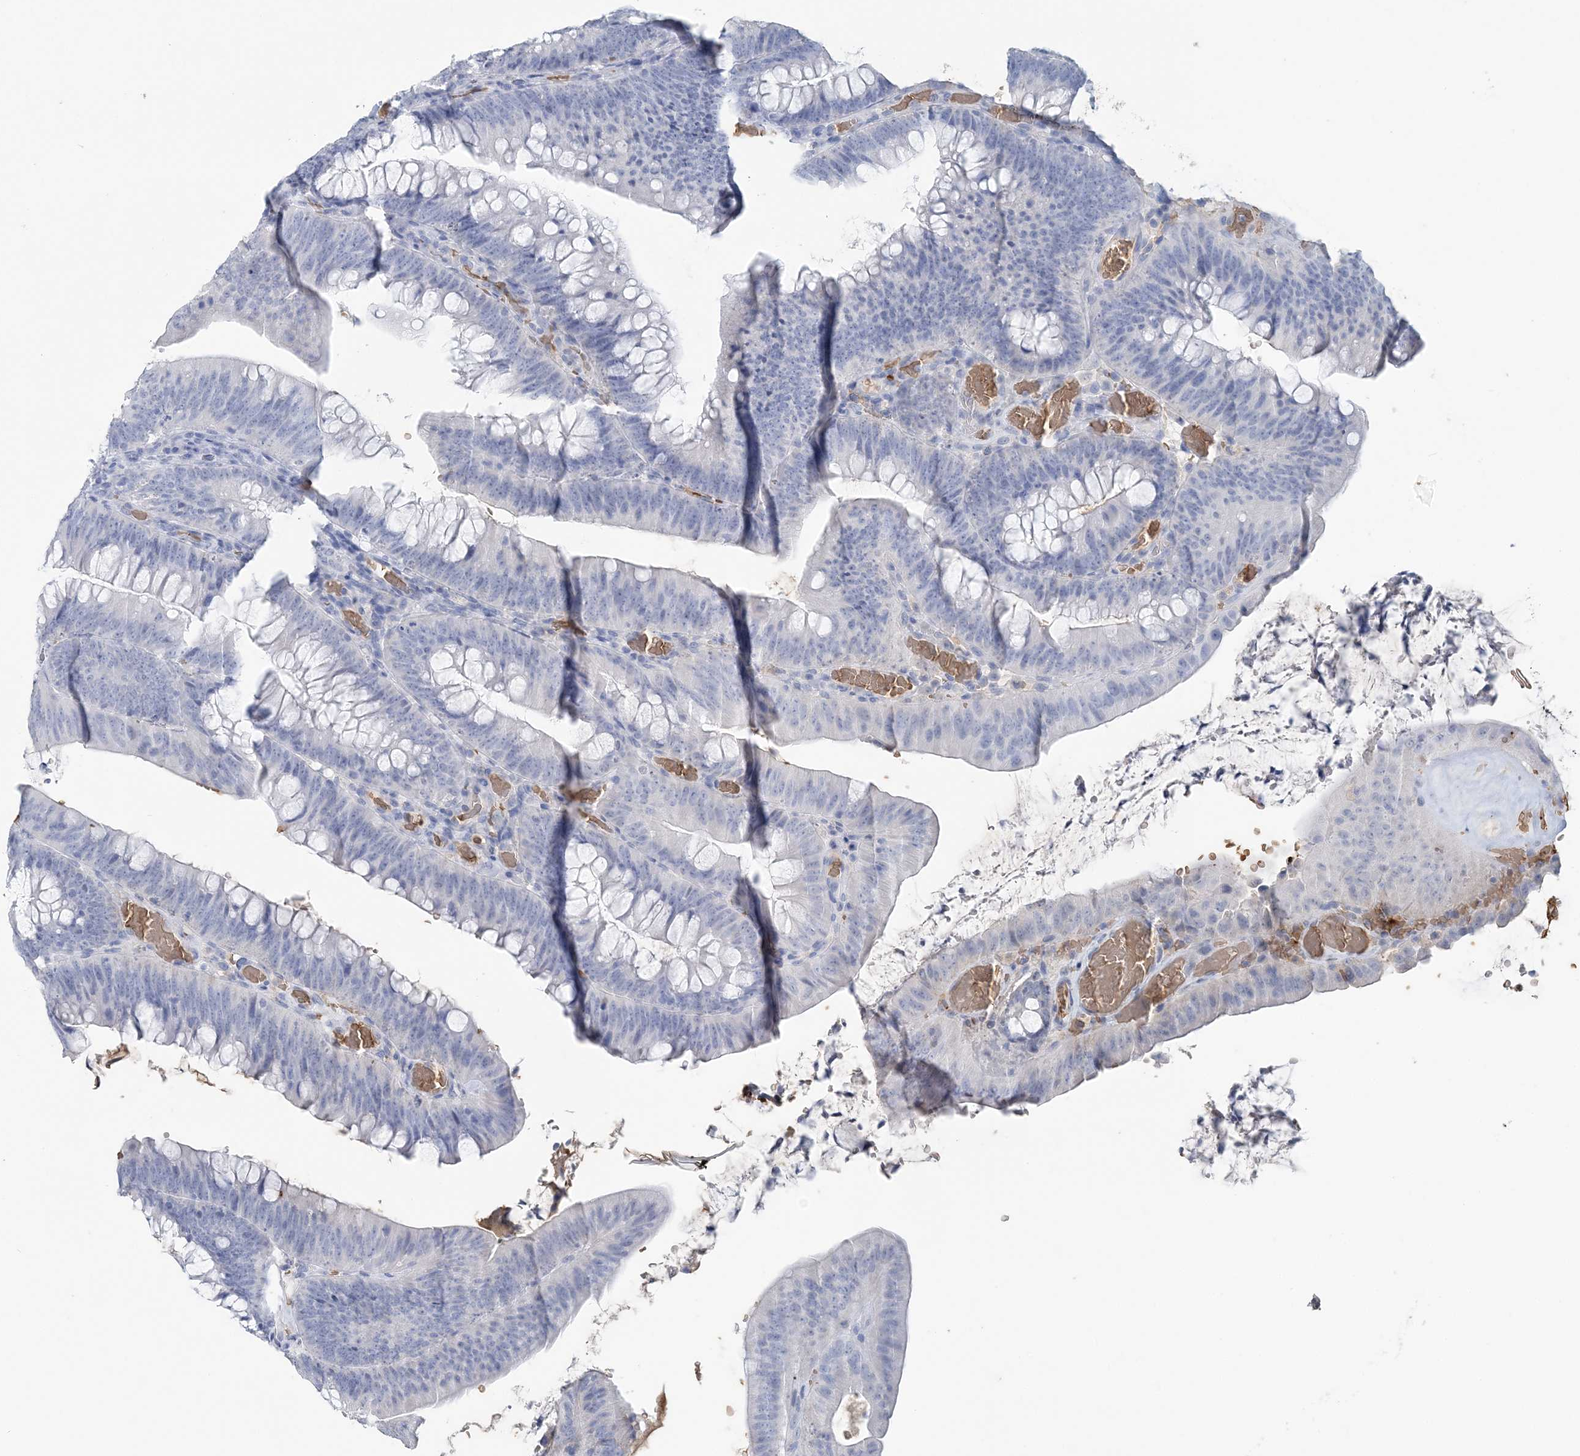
{"staining": {"intensity": "negative", "quantity": "none", "location": "none"}, "tissue": "colorectal cancer", "cell_type": "Tumor cells", "image_type": "cancer", "snomed": [{"axis": "morphology", "description": "Normal tissue, NOS"}, {"axis": "topography", "description": "Colon"}], "caption": "Histopathology image shows no significant protein staining in tumor cells of colorectal cancer.", "gene": "HBD", "patient": {"sex": "female", "age": 82}}